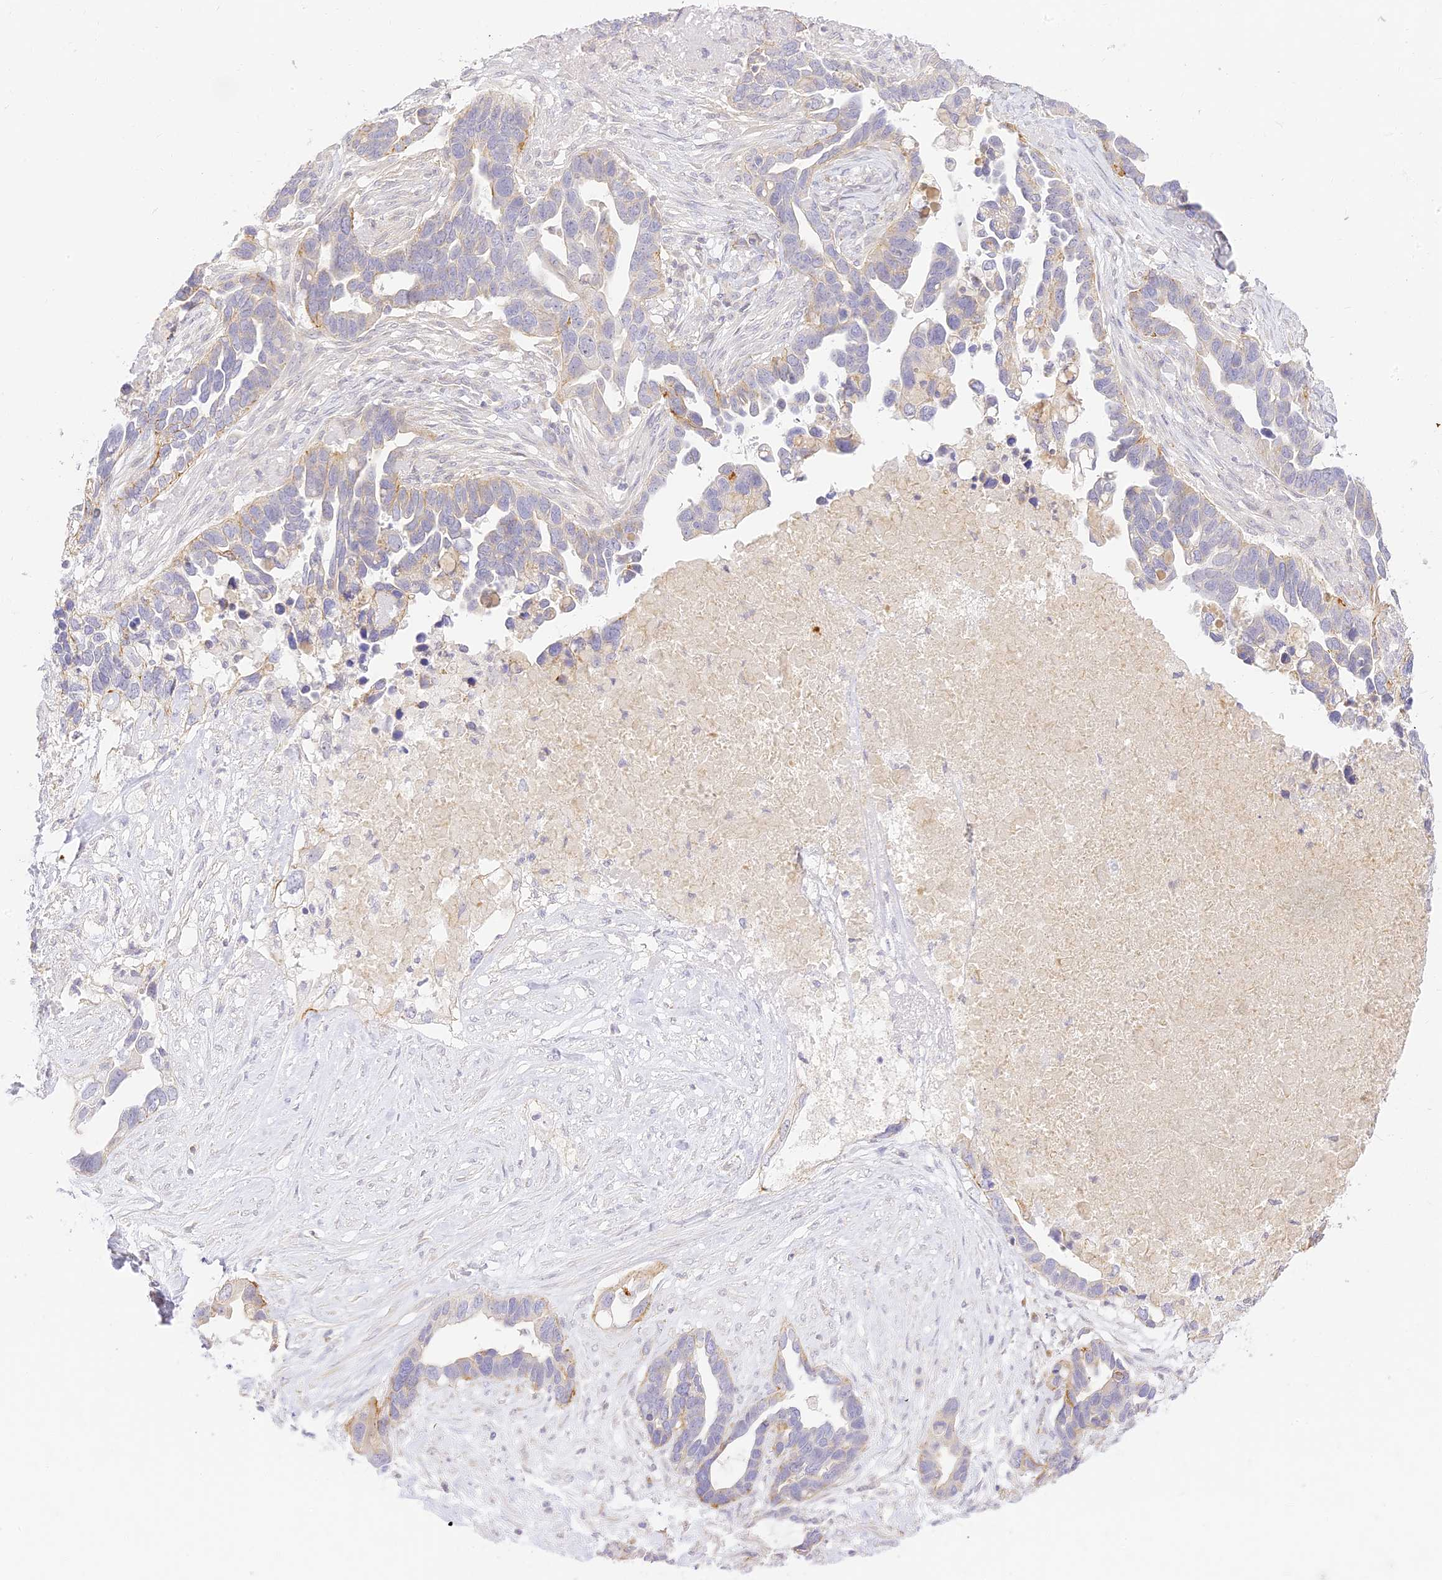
{"staining": {"intensity": "moderate", "quantity": "<25%", "location": "cytoplasmic/membranous"}, "tissue": "ovarian cancer", "cell_type": "Tumor cells", "image_type": "cancer", "snomed": [{"axis": "morphology", "description": "Cystadenocarcinoma, serous, NOS"}, {"axis": "topography", "description": "Ovary"}], "caption": "The micrograph exhibits a brown stain indicating the presence of a protein in the cytoplasmic/membranous of tumor cells in ovarian serous cystadenocarcinoma.", "gene": "LRRC15", "patient": {"sex": "female", "age": 54}}